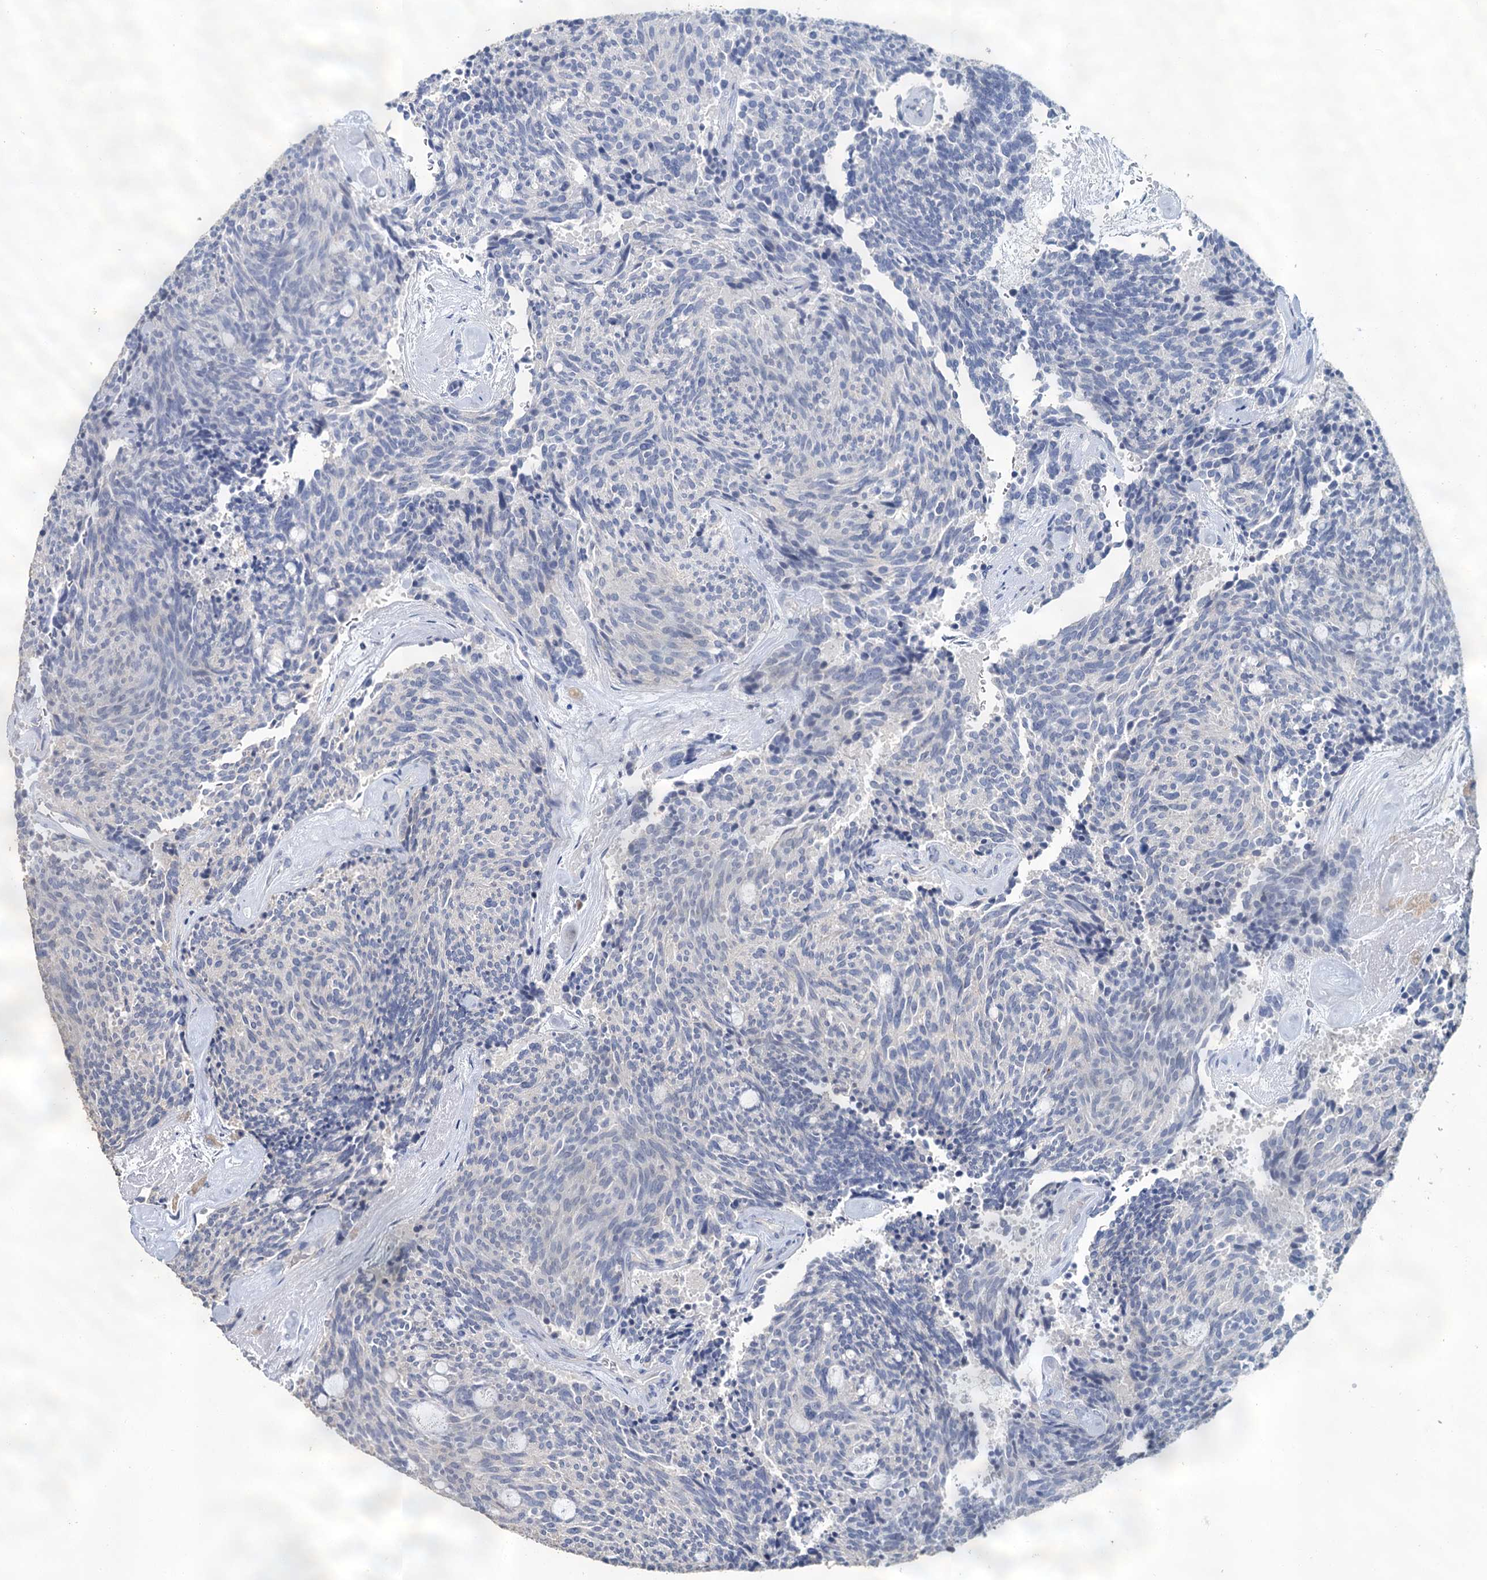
{"staining": {"intensity": "negative", "quantity": "none", "location": "none"}, "tissue": "carcinoid", "cell_type": "Tumor cells", "image_type": "cancer", "snomed": [{"axis": "morphology", "description": "Carcinoid, malignant, NOS"}, {"axis": "topography", "description": "Pancreas"}], "caption": "A photomicrograph of human carcinoid (malignant) is negative for staining in tumor cells.", "gene": "SNCB", "patient": {"sex": "female", "age": 54}}